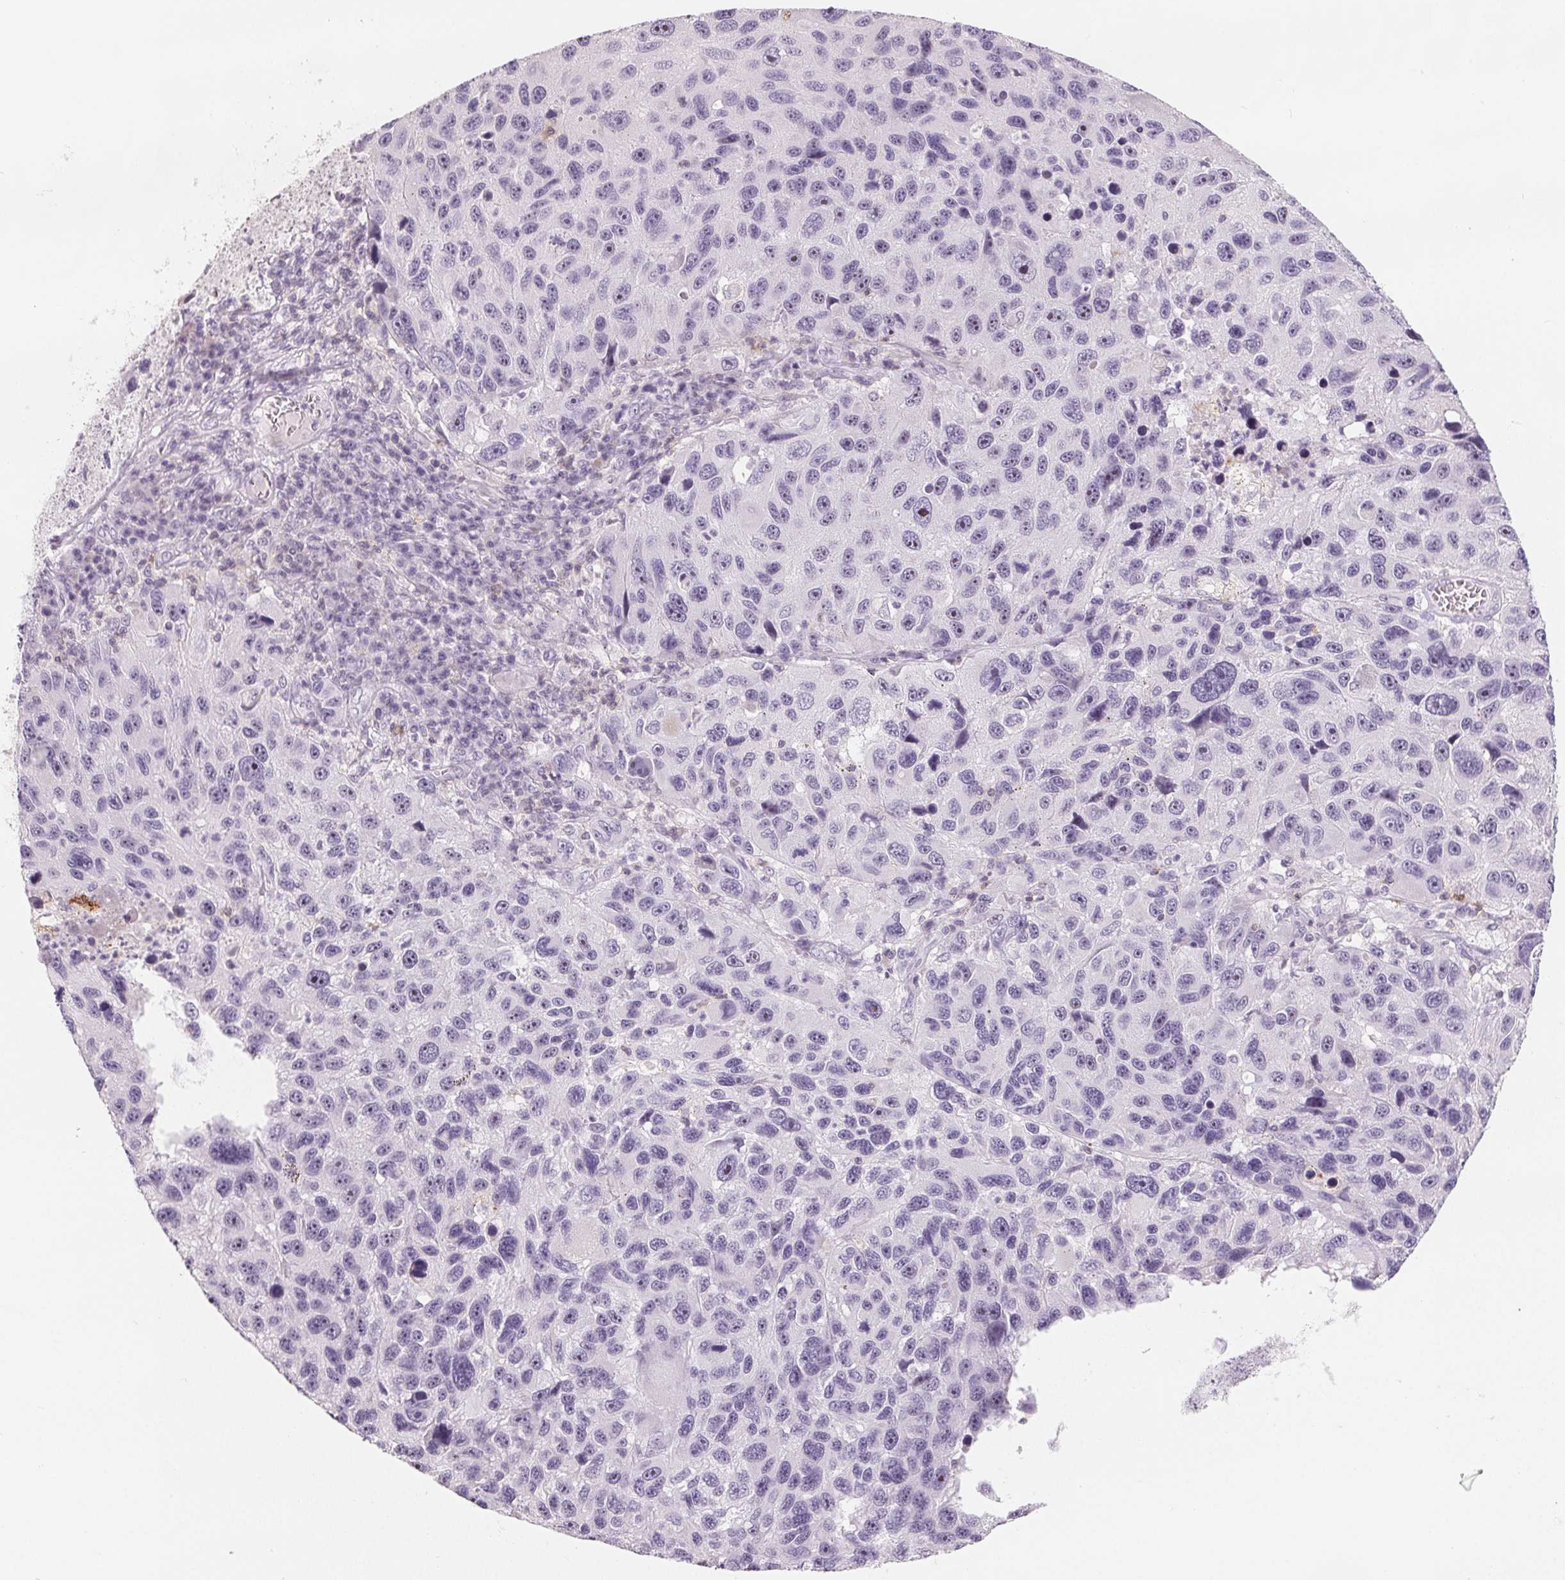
{"staining": {"intensity": "negative", "quantity": "none", "location": "none"}, "tissue": "melanoma", "cell_type": "Tumor cells", "image_type": "cancer", "snomed": [{"axis": "morphology", "description": "Malignant melanoma, NOS"}, {"axis": "topography", "description": "Skin"}], "caption": "Immunohistochemical staining of malignant melanoma exhibits no significant positivity in tumor cells.", "gene": "CD69", "patient": {"sex": "male", "age": 53}}